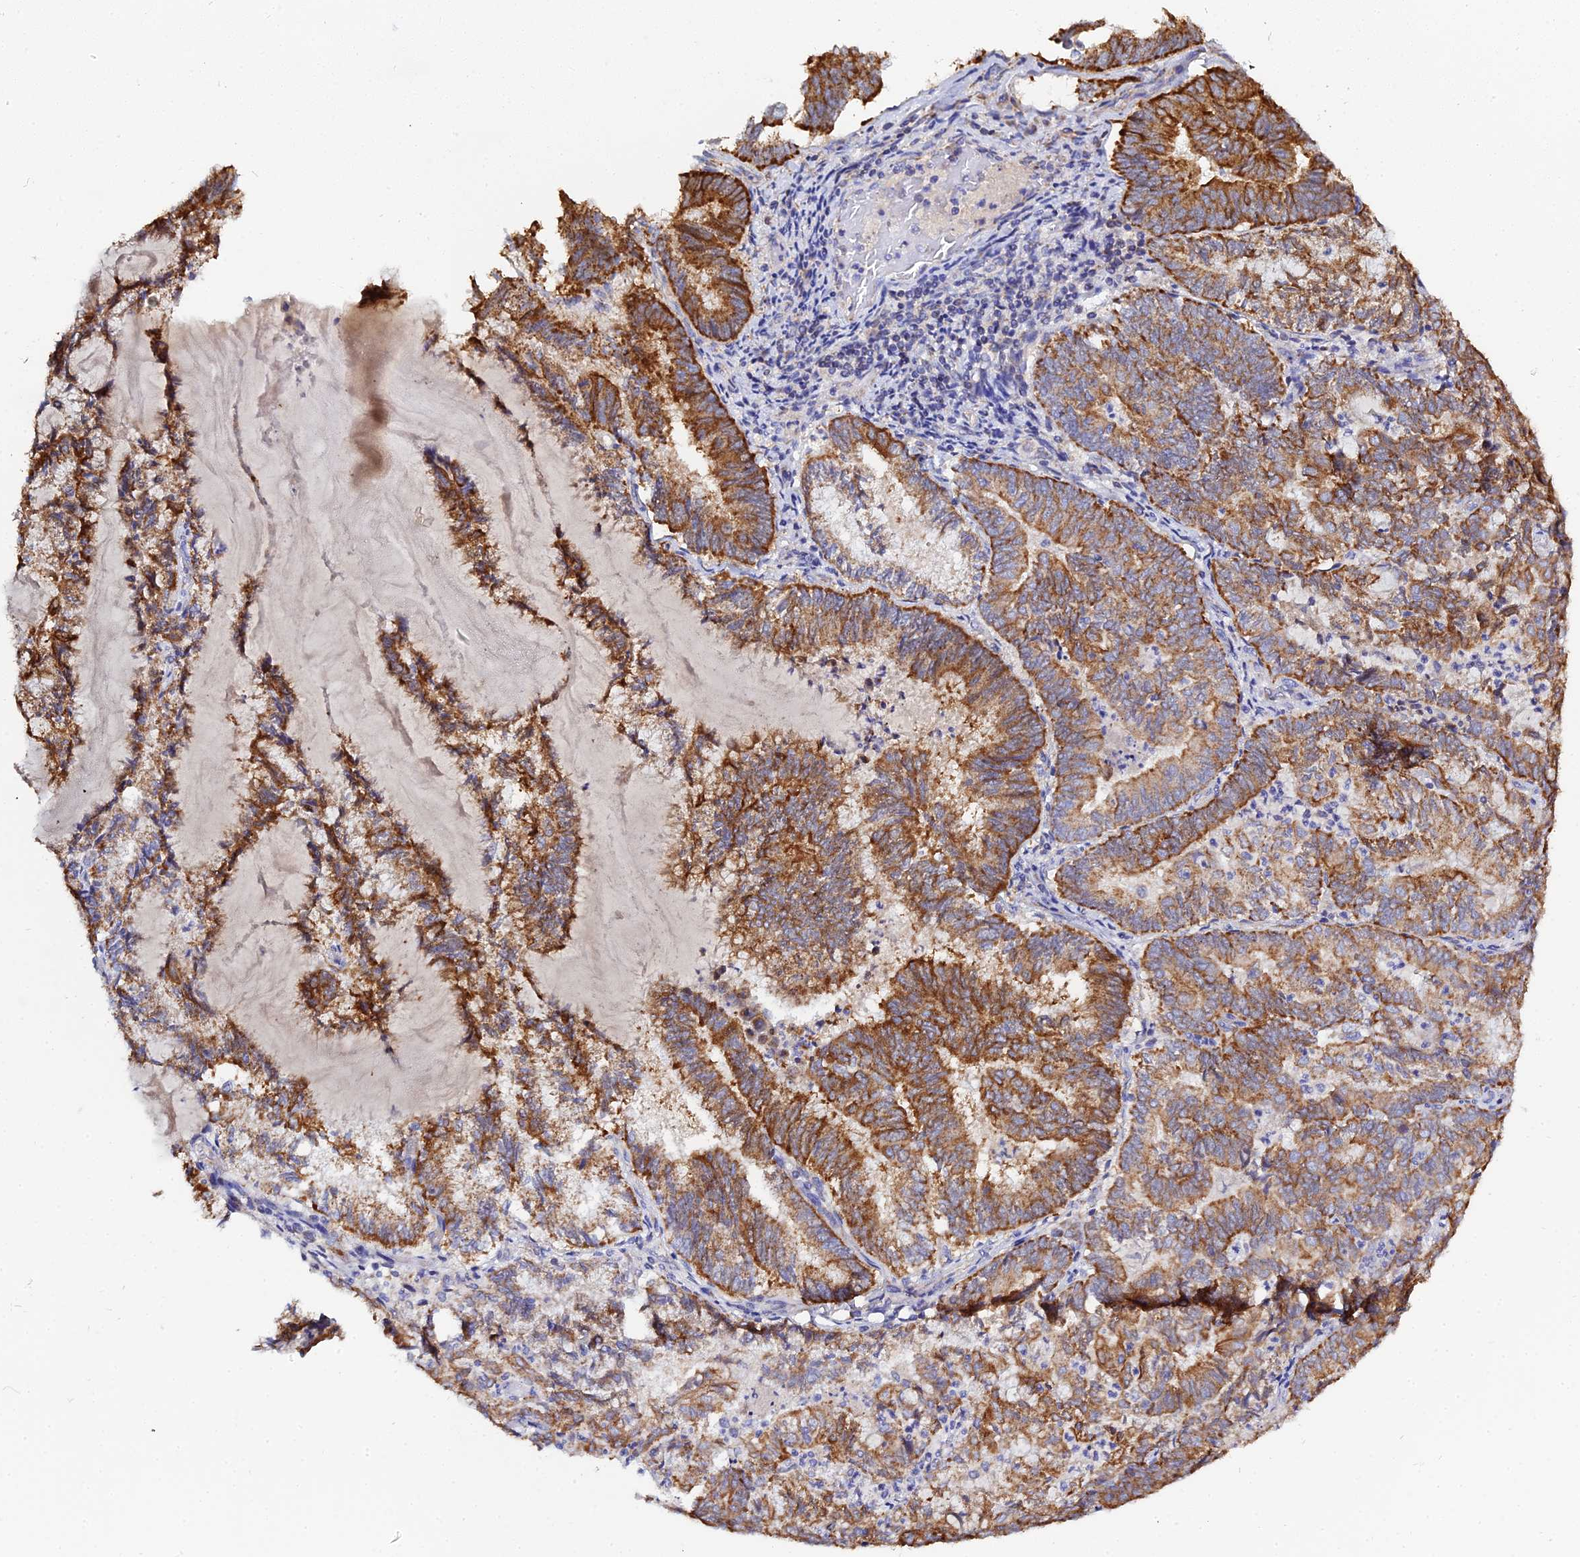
{"staining": {"intensity": "strong", "quantity": ">75%", "location": "cytoplasmic/membranous"}, "tissue": "endometrial cancer", "cell_type": "Tumor cells", "image_type": "cancer", "snomed": [{"axis": "morphology", "description": "Adenocarcinoma, NOS"}, {"axis": "topography", "description": "Endometrium"}], "caption": "Protein staining of adenocarcinoma (endometrial) tissue displays strong cytoplasmic/membranous staining in about >75% of tumor cells.", "gene": "ZXDA", "patient": {"sex": "female", "age": 80}}